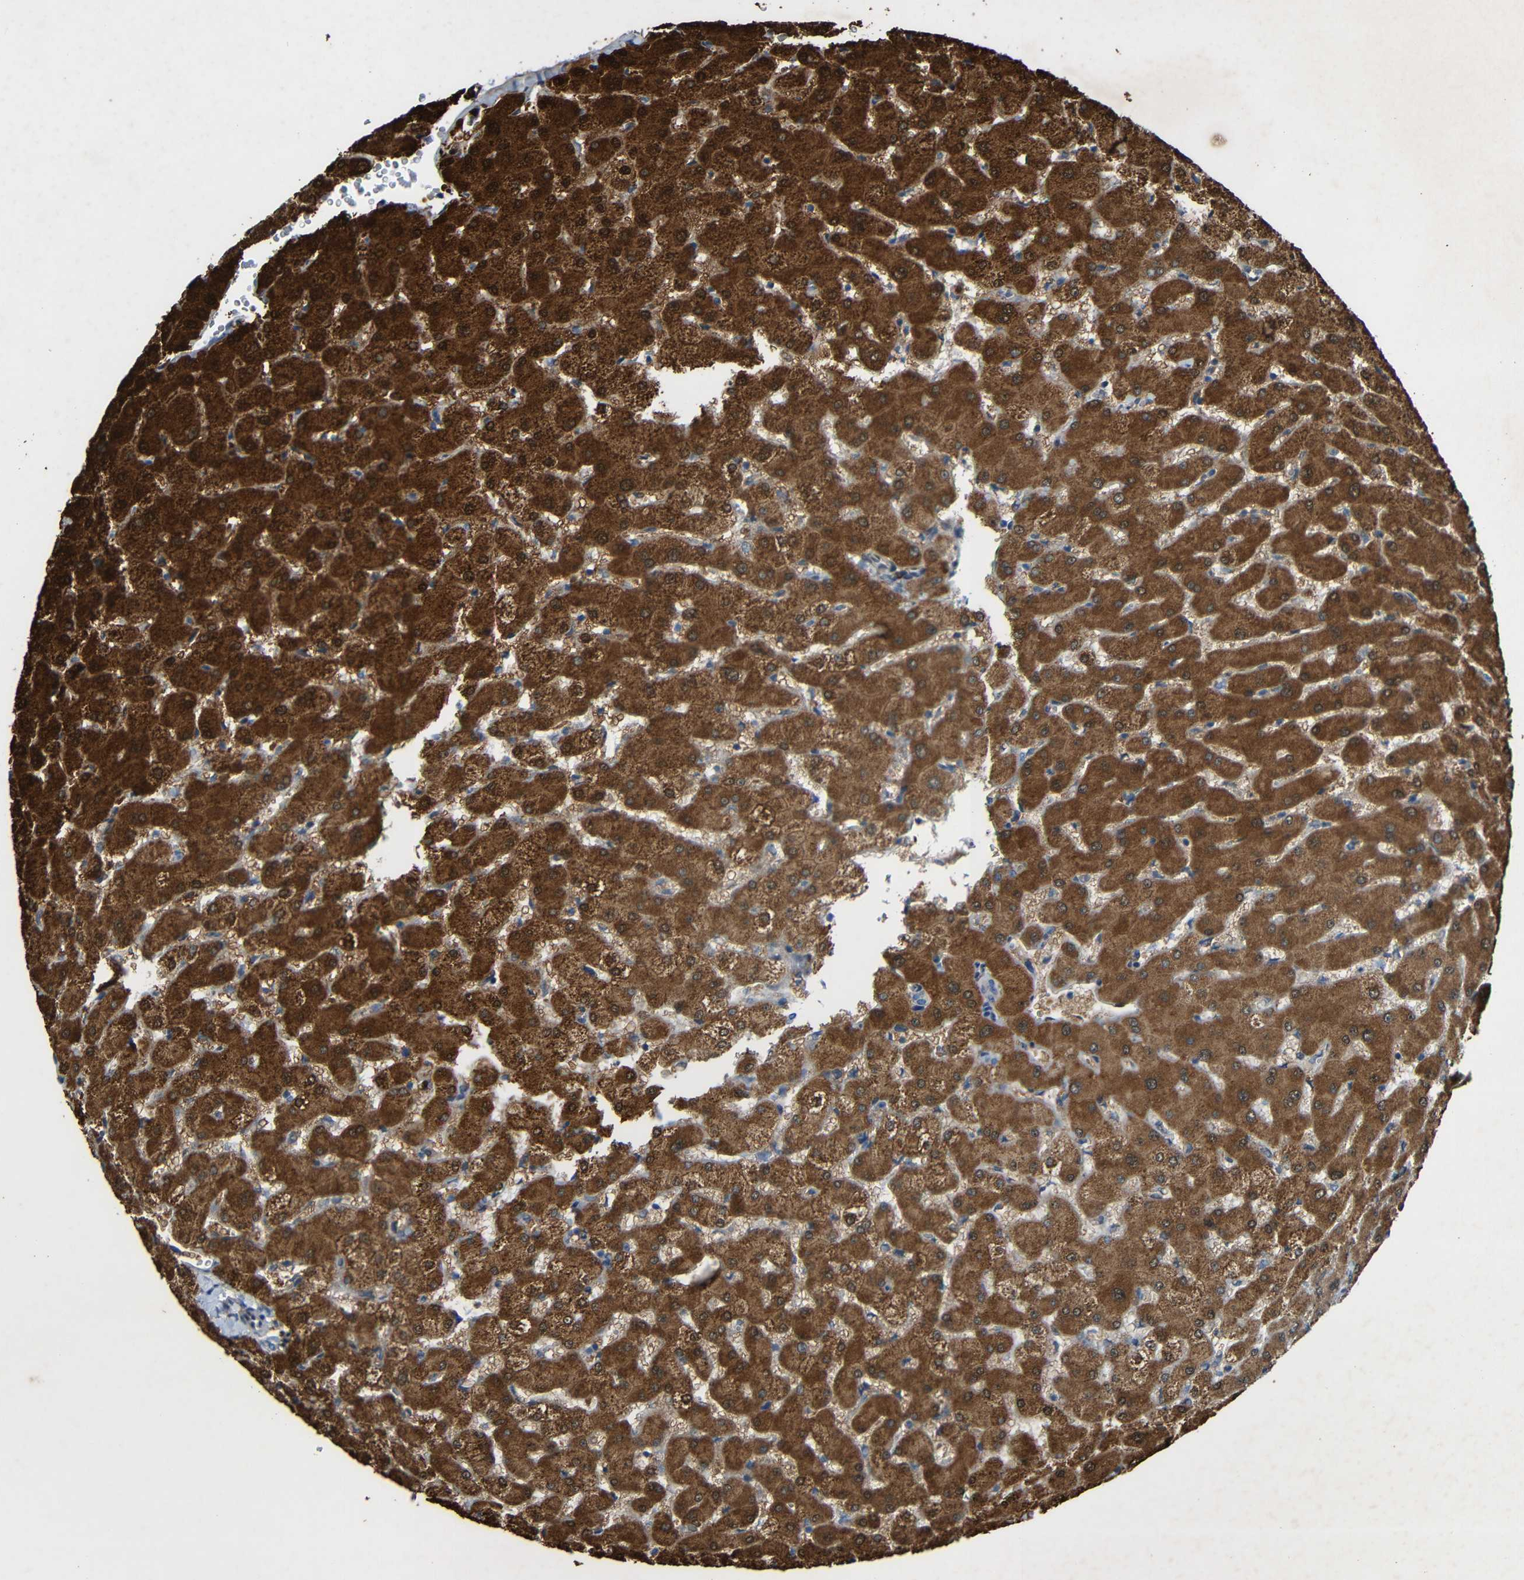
{"staining": {"intensity": "negative", "quantity": "none", "location": "none"}, "tissue": "liver", "cell_type": "Cholangiocytes", "image_type": "normal", "snomed": [{"axis": "morphology", "description": "Normal tissue, NOS"}, {"axis": "topography", "description": "Liver"}], "caption": "Protein analysis of benign liver shows no significant expression in cholangiocytes. (DAB immunohistochemistry (IHC) visualized using brightfield microscopy, high magnification).", "gene": "TMEM25", "patient": {"sex": "female", "age": 63}}